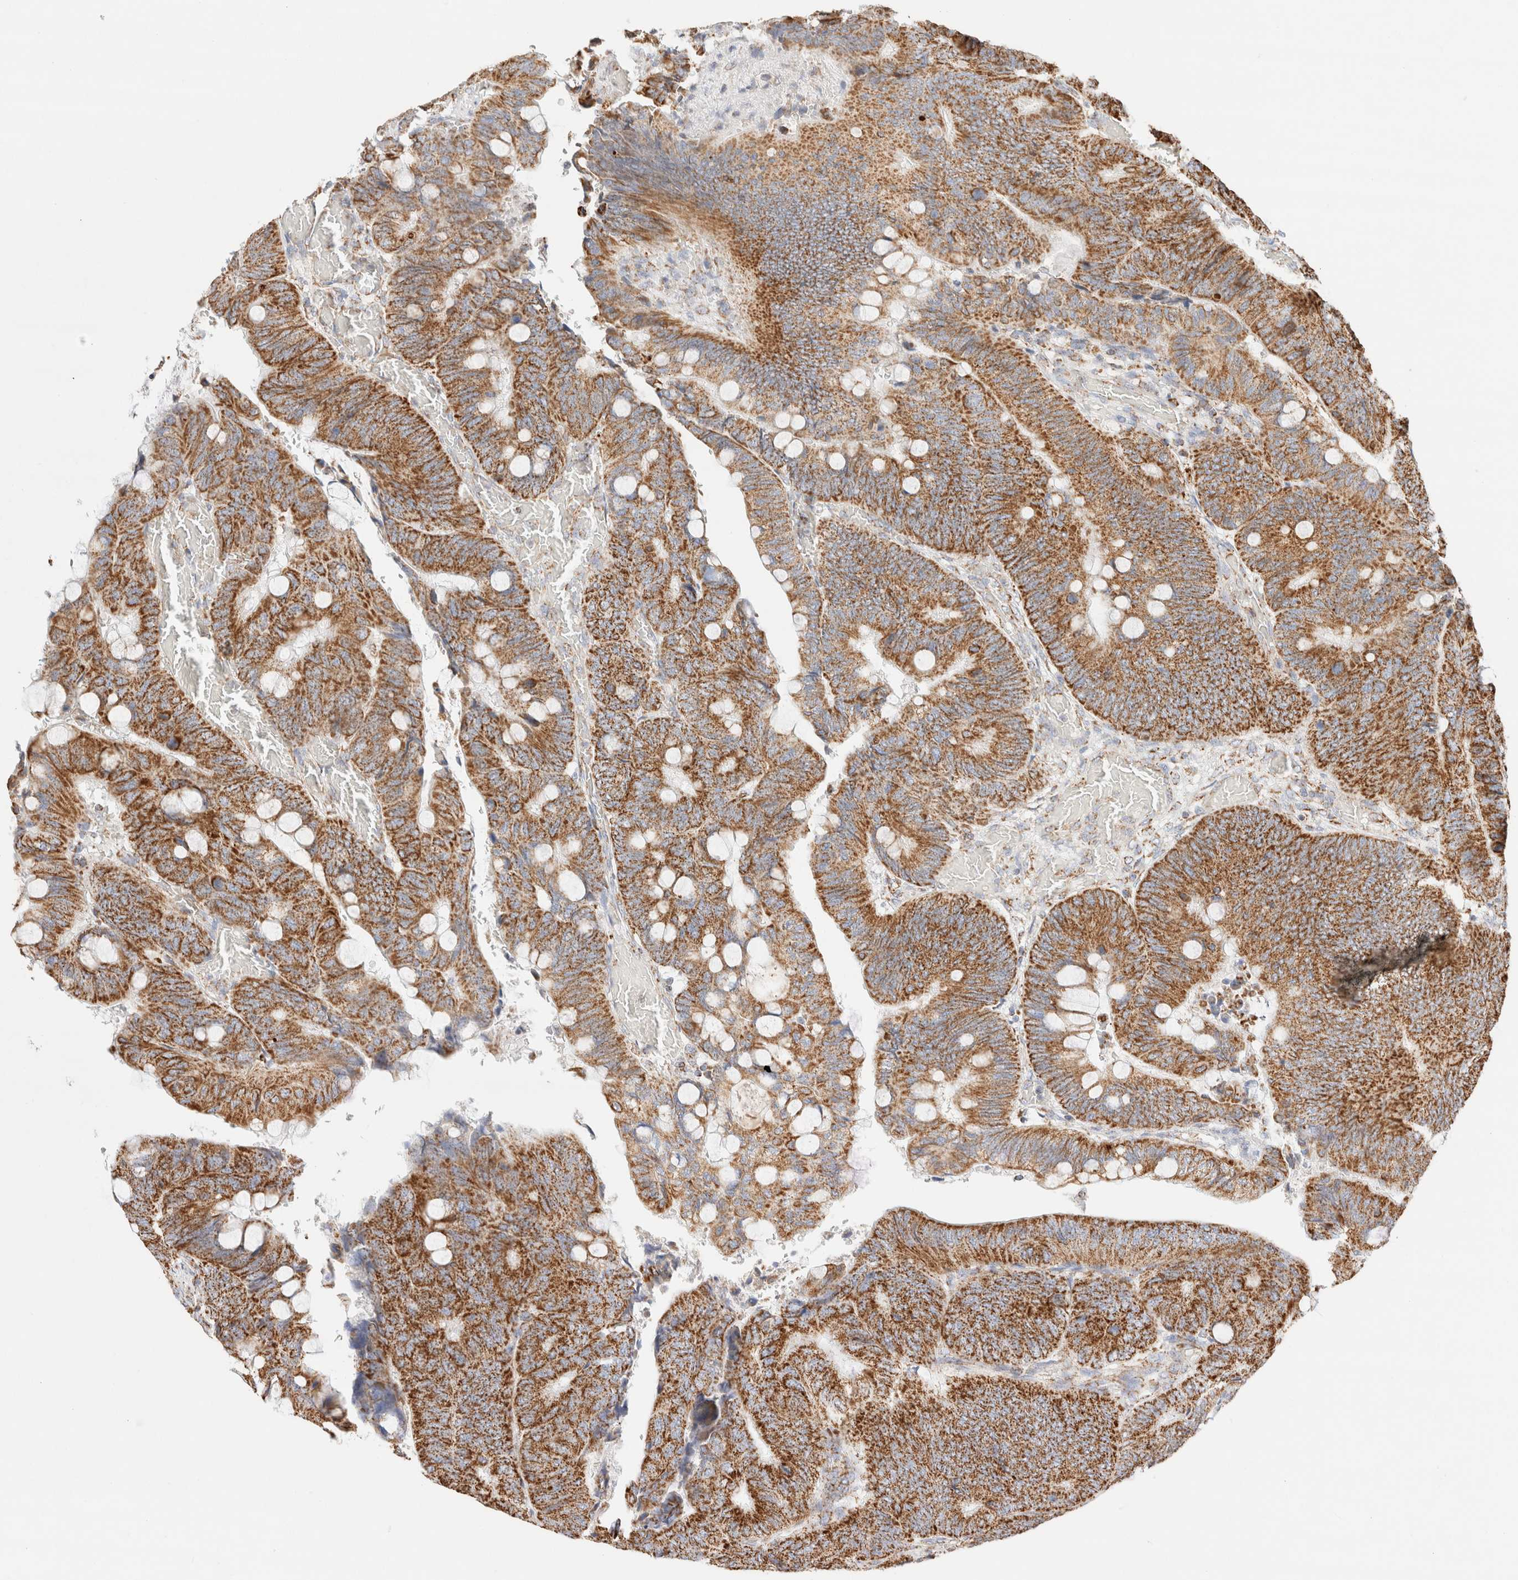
{"staining": {"intensity": "strong", "quantity": ">75%", "location": "cytoplasmic/membranous"}, "tissue": "colorectal cancer", "cell_type": "Tumor cells", "image_type": "cancer", "snomed": [{"axis": "morphology", "description": "Normal tissue, NOS"}, {"axis": "morphology", "description": "Adenocarcinoma, NOS"}, {"axis": "topography", "description": "Rectum"}, {"axis": "topography", "description": "Peripheral nerve tissue"}], "caption": "IHC photomicrograph of neoplastic tissue: colorectal cancer (adenocarcinoma) stained using immunohistochemistry displays high levels of strong protein expression localized specifically in the cytoplasmic/membranous of tumor cells, appearing as a cytoplasmic/membranous brown color.", "gene": "PHB2", "patient": {"sex": "male", "age": 92}}